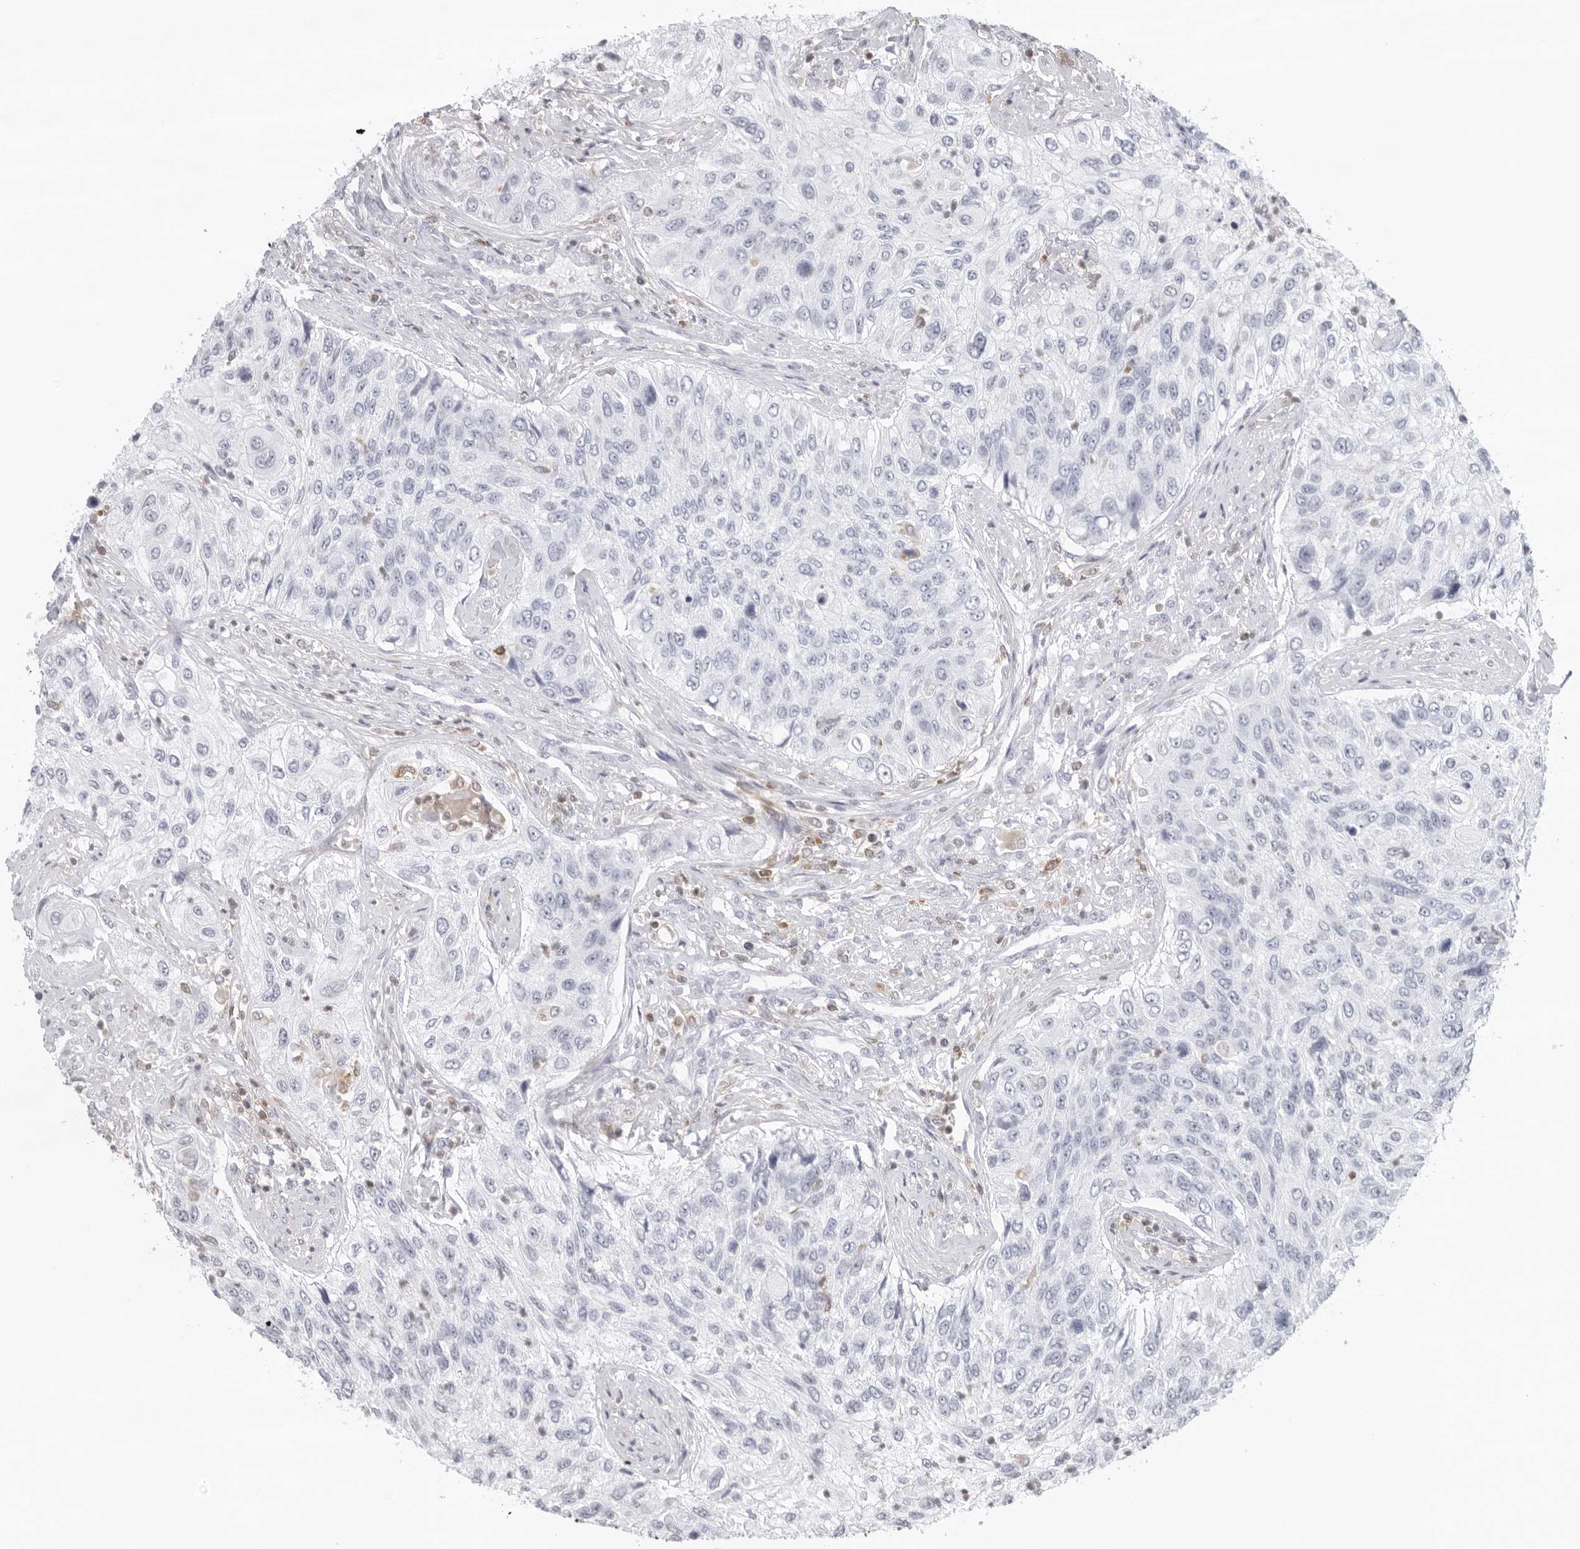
{"staining": {"intensity": "negative", "quantity": "none", "location": "none"}, "tissue": "urothelial cancer", "cell_type": "Tumor cells", "image_type": "cancer", "snomed": [{"axis": "morphology", "description": "Urothelial carcinoma, High grade"}, {"axis": "topography", "description": "Urinary bladder"}], "caption": "High magnification brightfield microscopy of urothelial cancer stained with DAB (3,3'-diaminobenzidine) (brown) and counterstained with hematoxylin (blue): tumor cells show no significant expression. The staining was performed using DAB to visualize the protein expression in brown, while the nuclei were stained in blue with hematoxylin (Magnification: 20x).", "gene": "FMNL1", "patient": {"sex": "female", "age": 60}}